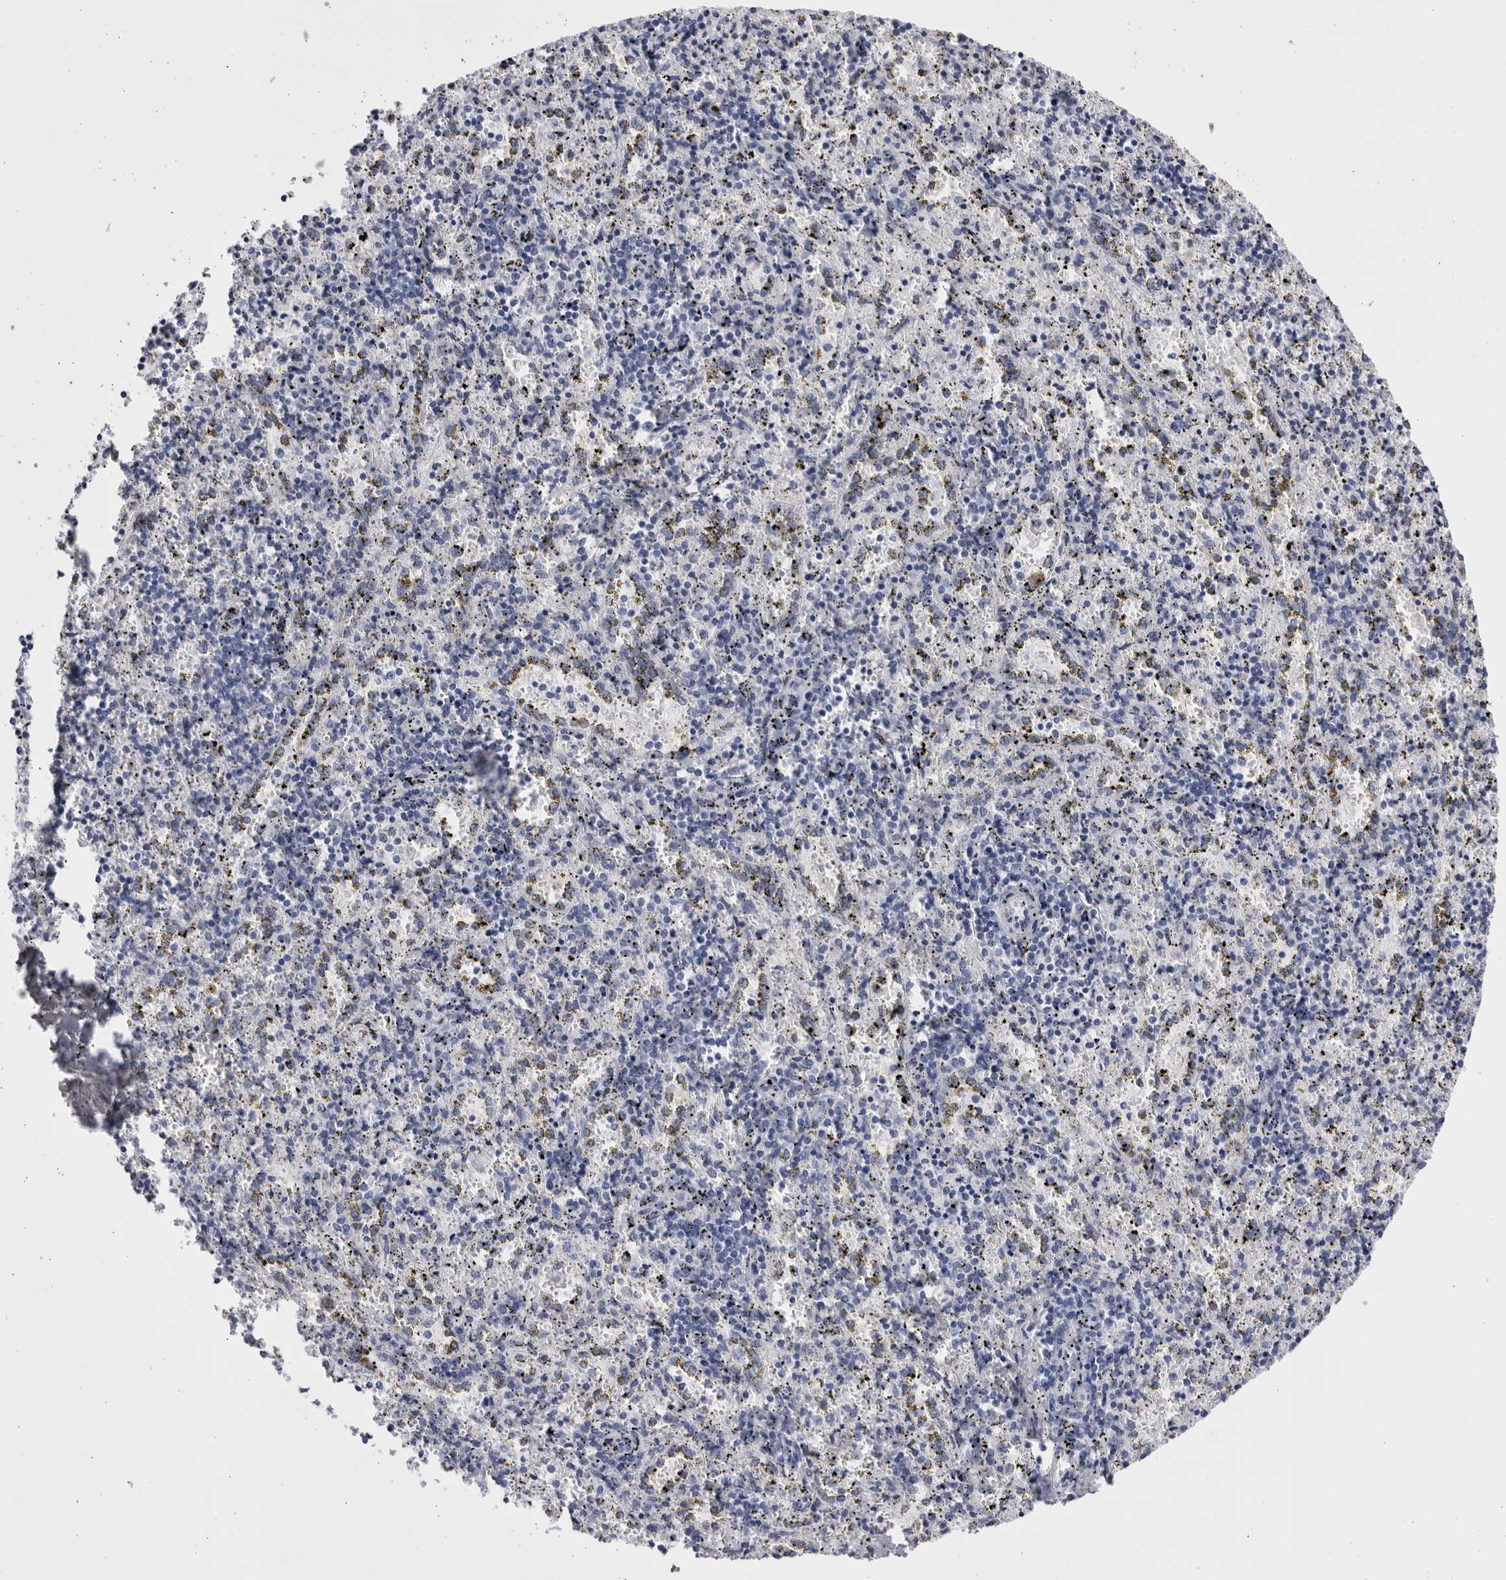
{"staining": {"intensity": "negative", "quantity": "none", "location": "none"}, "tissue": "spleen", "cell_type": "Cells in red pulp", "image_type": "normal", "snomed": [{"axis": "morphology", "description": "Normal tissue, NOS"}, {"axis": "topography", "description": "Spleen"}], "caption": "This is a histopathology image of immunohistochemistry (IHC) staining of normal spleen, which shows no positivity in cells in red pulp. Brightfield microscopy of immunohistochemistry (IHC) stained with DAB (brown) and hematoxylin (blue), captured at high magnification.", "gene": "CCDC181", "patient": {"sex": "male", "age": 11}}